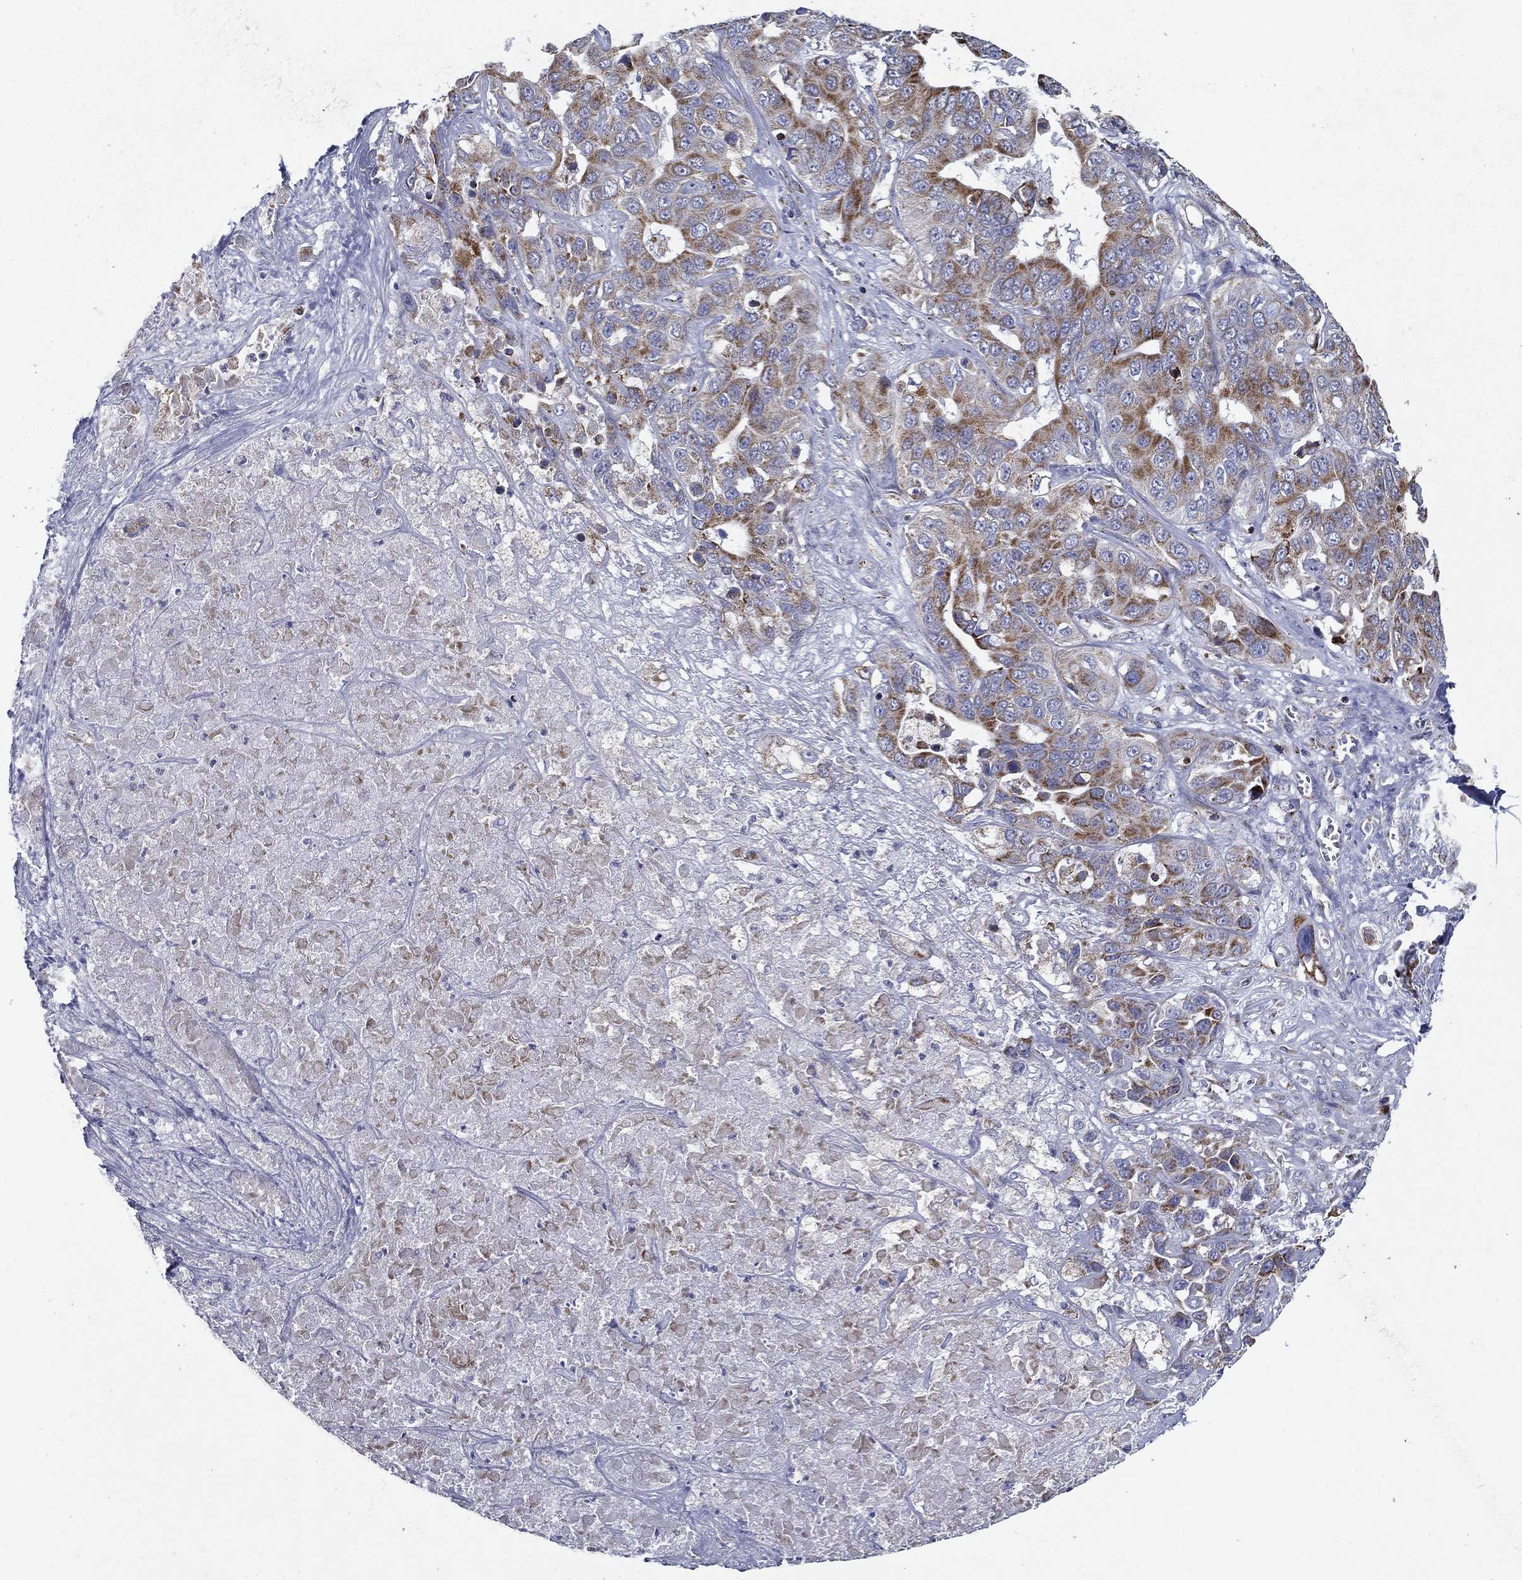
{"staining": {"intensity": "strong", "quantity": ">75%", "location": "cytoplasmic/membranous"}, "tissue": "liver cancer", "cell_type": "Tumor cells", "image_type": "cancer", "snomed": [{"axis": "morphology", "description": "Cholangiocarcinoma"}, {"axis": "topography", "description": "Liver"}], "caption": "Immunohistochemical staining of human liver cancer displays high levels of strong cytoplasmic/membranous positivity in about >75% of tumor cells.", "gene": "SFXN1", "patient": {"sex": "female", "age": 52}}